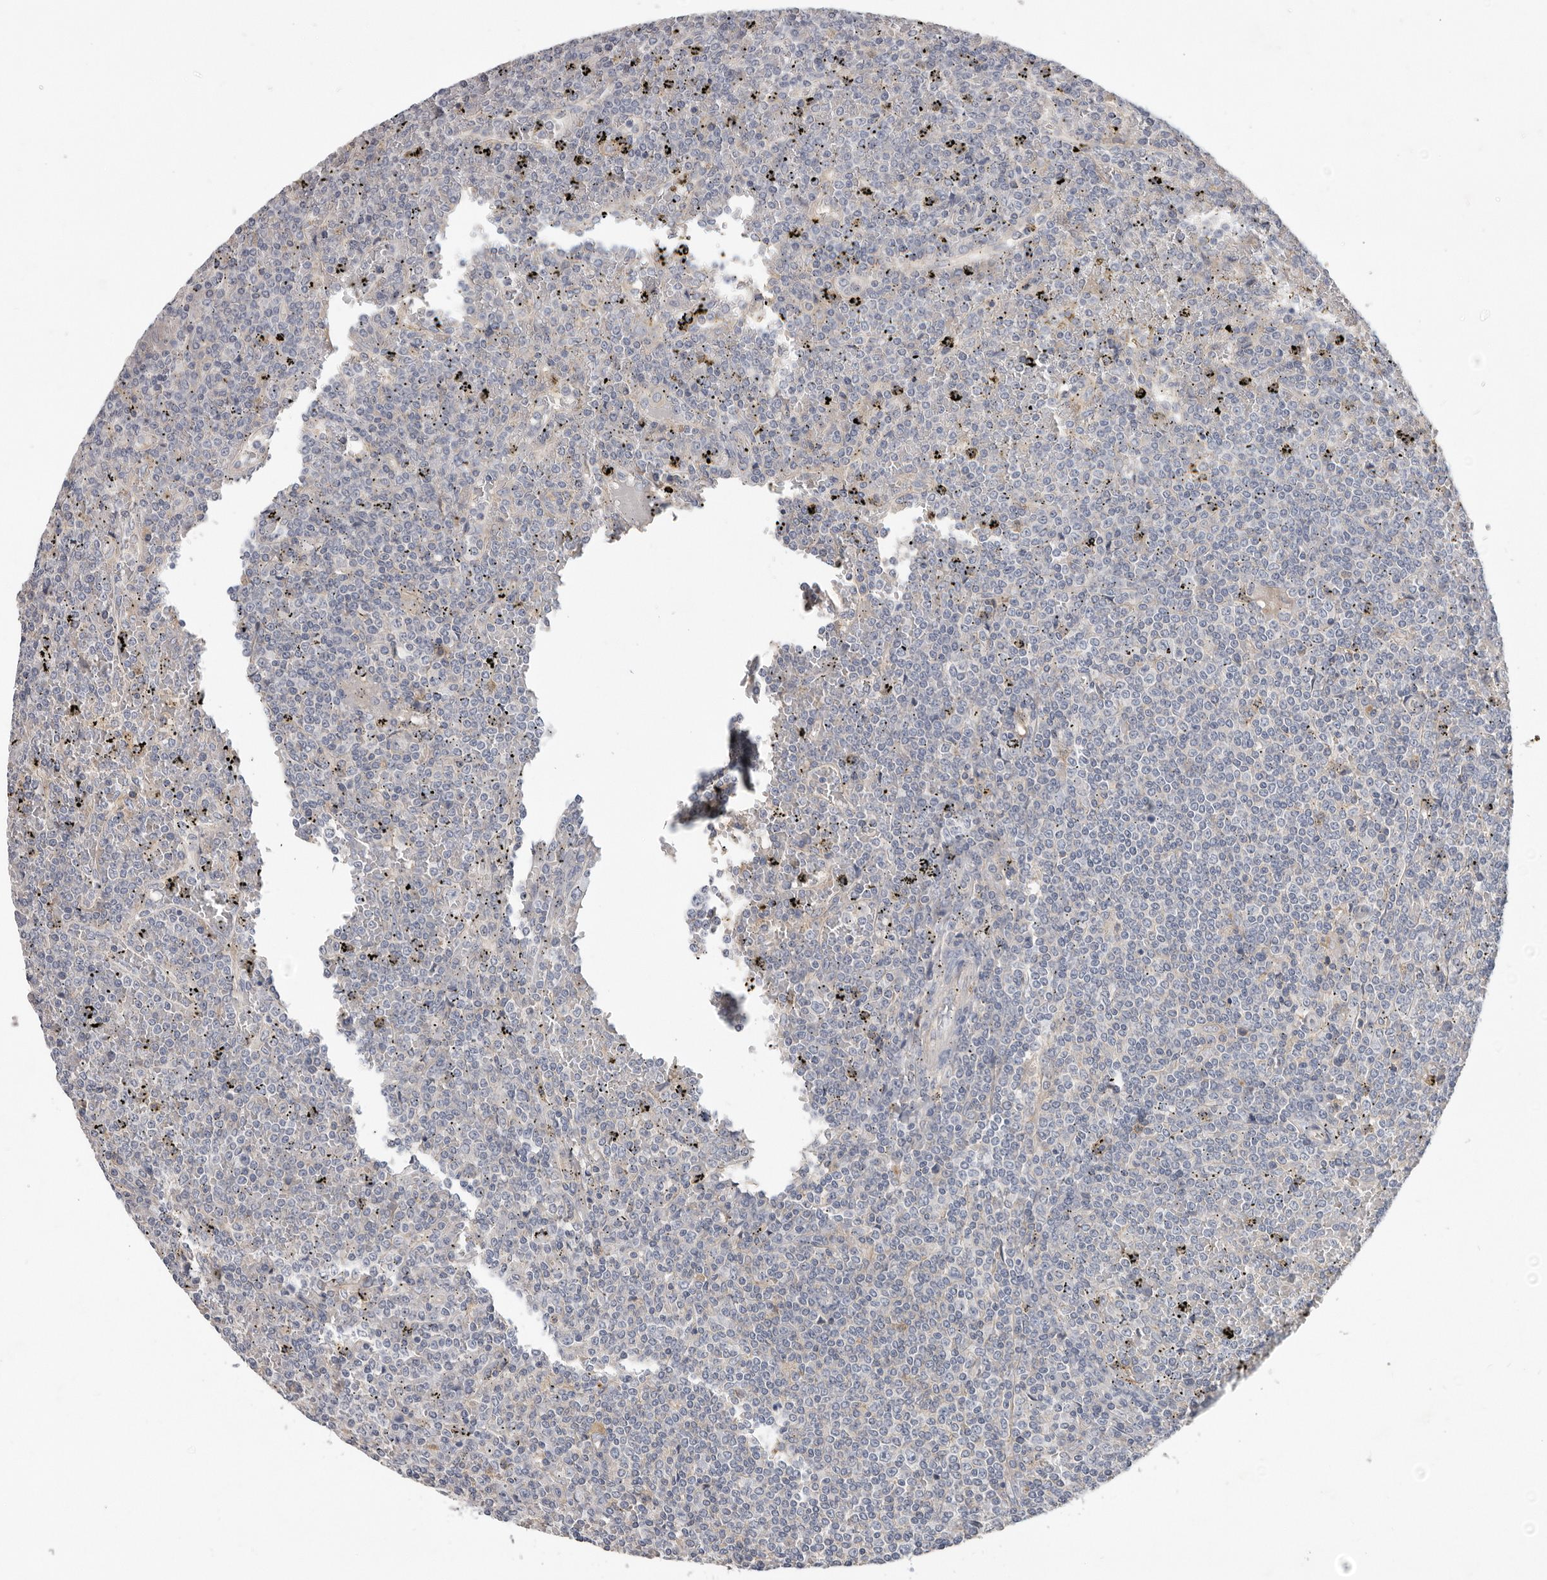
{"staining": {"intensity": "negative", "quantity": "none", "location": "none"}, "tissue": "lymphoma", "cell_type": "Tumor cells", "image_type": "cancer", "snomed": [{"axis": "morphology", "description": "Malignant lymphoma, non-Hodgkin's type, Low grade"}, {"axis": "topography", "description": "Spleen"}], "caption": "Lymphoma was stained to show a protein in brown. There is no significant positivity in tumor cells.", "gene": "WDTC1", "patient": {"sex": "female", "age": 19}}